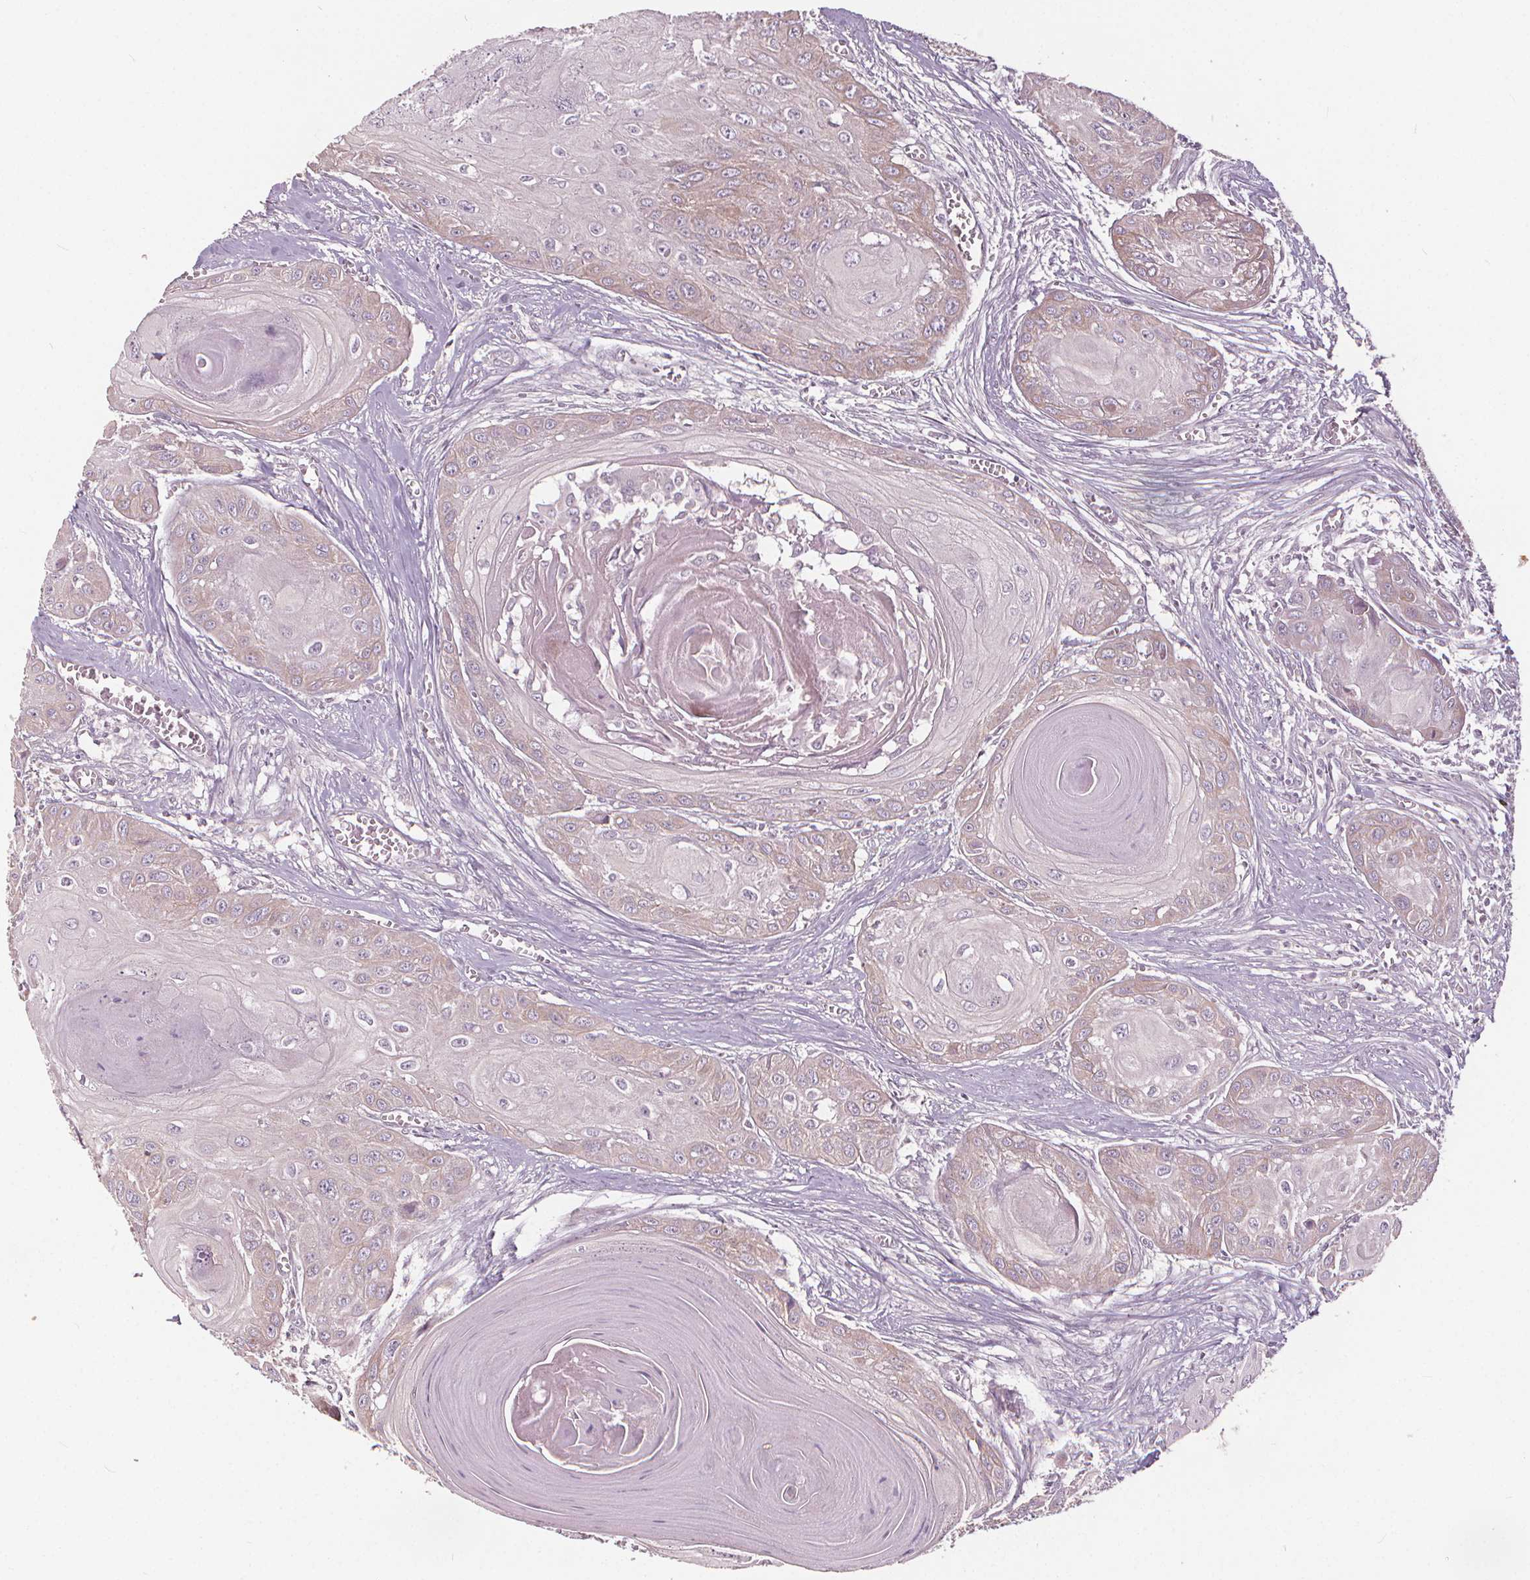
{"staining": {"intensity": "weak", "quantity": "<25%", "location": "cytoplasmic/membranous"}, "tissue": "head and neck cancer", "cell_type": "Tumor cells", "image_type": "cancer", "snomed": [{"axis": "morphology", "description": "Squamous cell carcinoma, NOS"}, {"axis": "topography", "description": "Oral tissue"}, {"axis": "topography", "description": "Head-Neck"}], "caption": "IHC image of neoplastic tissue: human head and neck squamous cell carcinoma stained with DAB (3,3'-diaminobenzidine) reveals no significant protein positivity in tumor cells. (DAB (3,3'-diaminobenzidine) immunohistochemistry, high magnification).", "gene": "IPO13", "patient": {"sex": "male", "age": 71}}